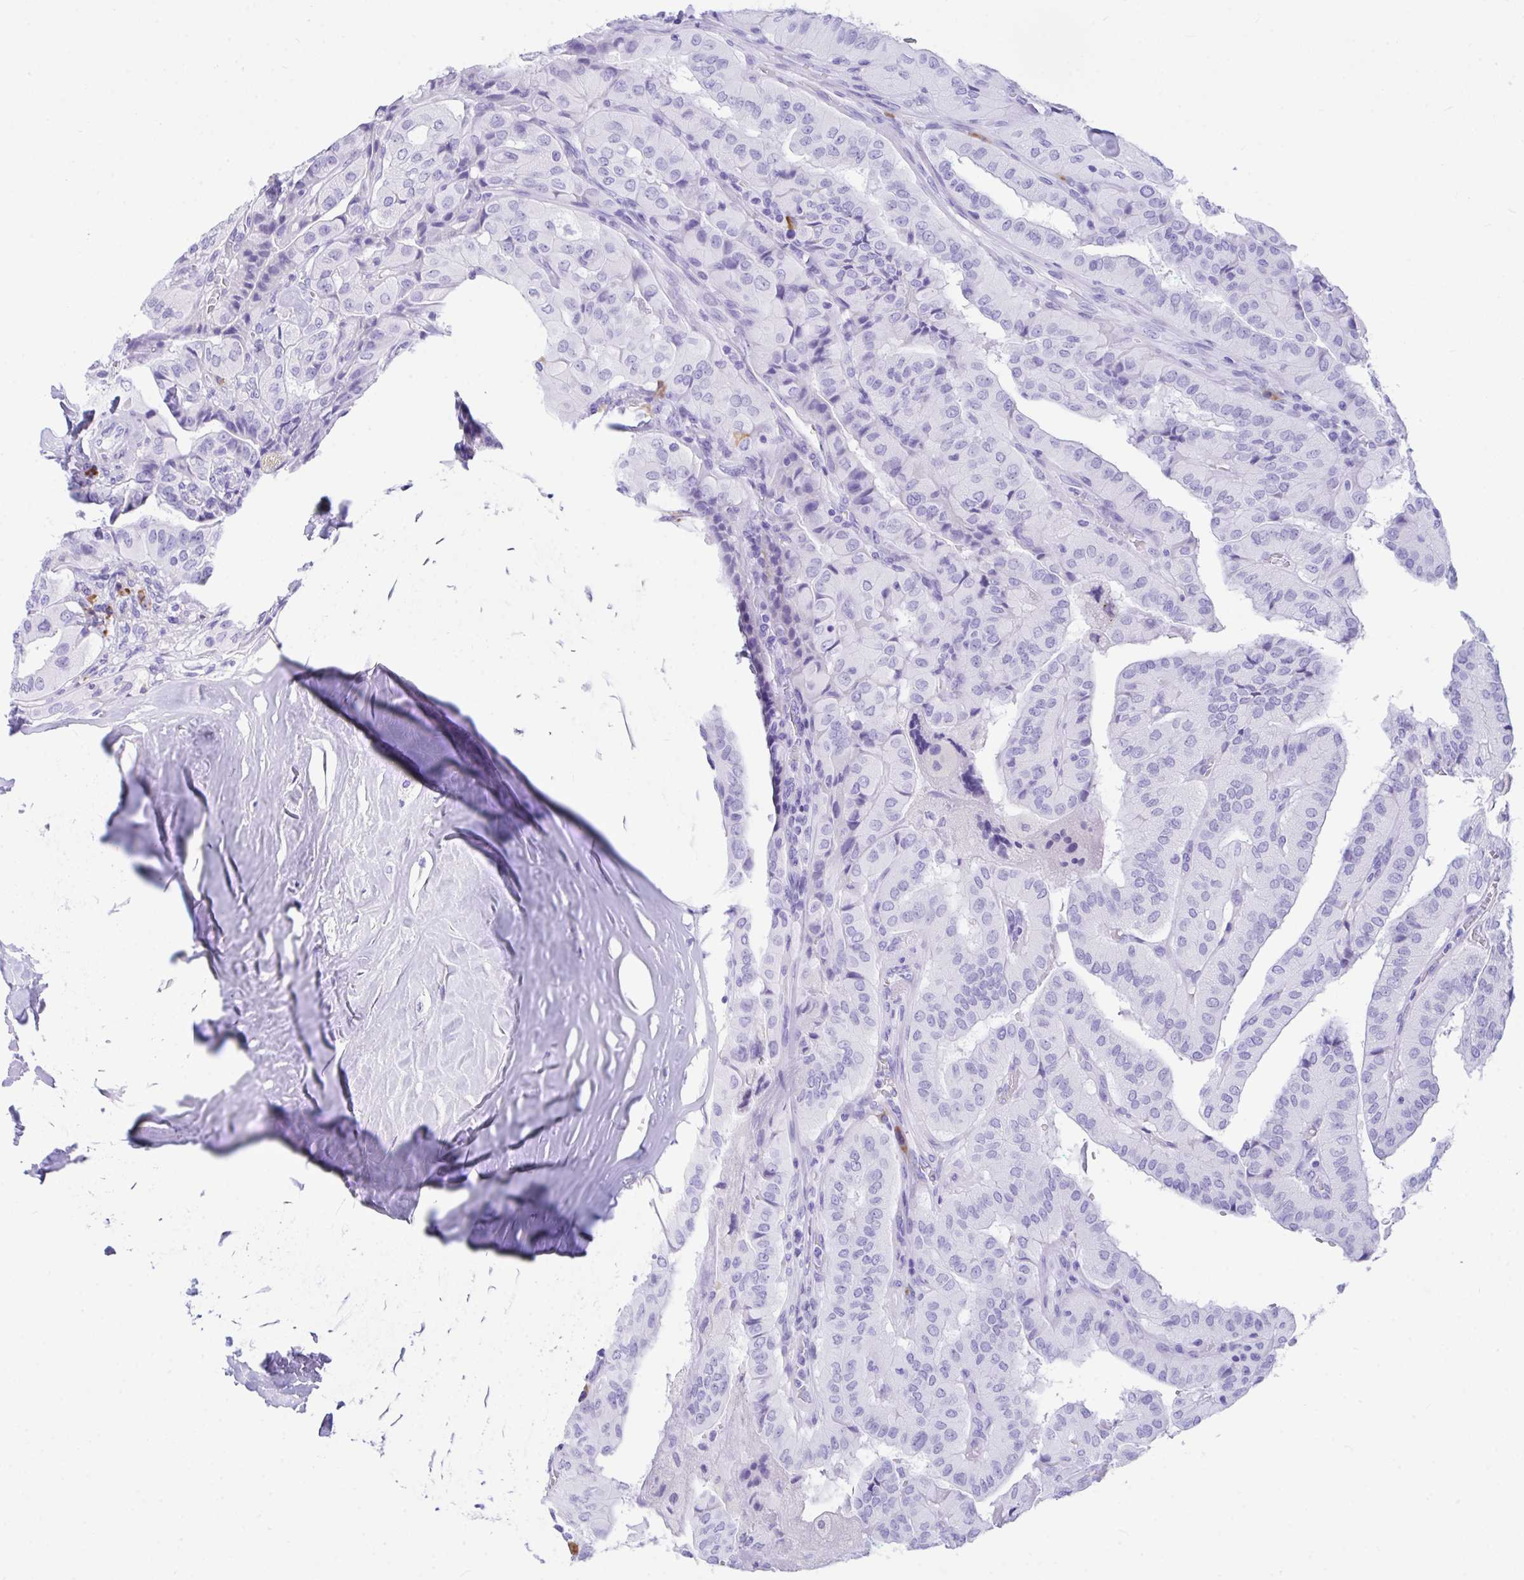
{"staining": {"intensity": "negative", "quantity": "none", "location": "none"}, "tissue": "thyroid cancer", "cell_type": "Tumor cells", "image_type": "cancer", "snomed": [{"axis": "morphology", "description": "Normal tissue, NOS"}, {"axis": "morphology", "description": "Papillary adenocarcinoma, NOS"}, {"axis": "topography", "description": "Thyroid gland"}], "caption": "Immunohistochemistry (IHC) micrograph of human thyroid papillary adenocarcinoma stained for a protein (brown), which demonstrates no staining in tumor cells.", "gene": "BEST4", "patient": {"sex": "female", "age": 59}}